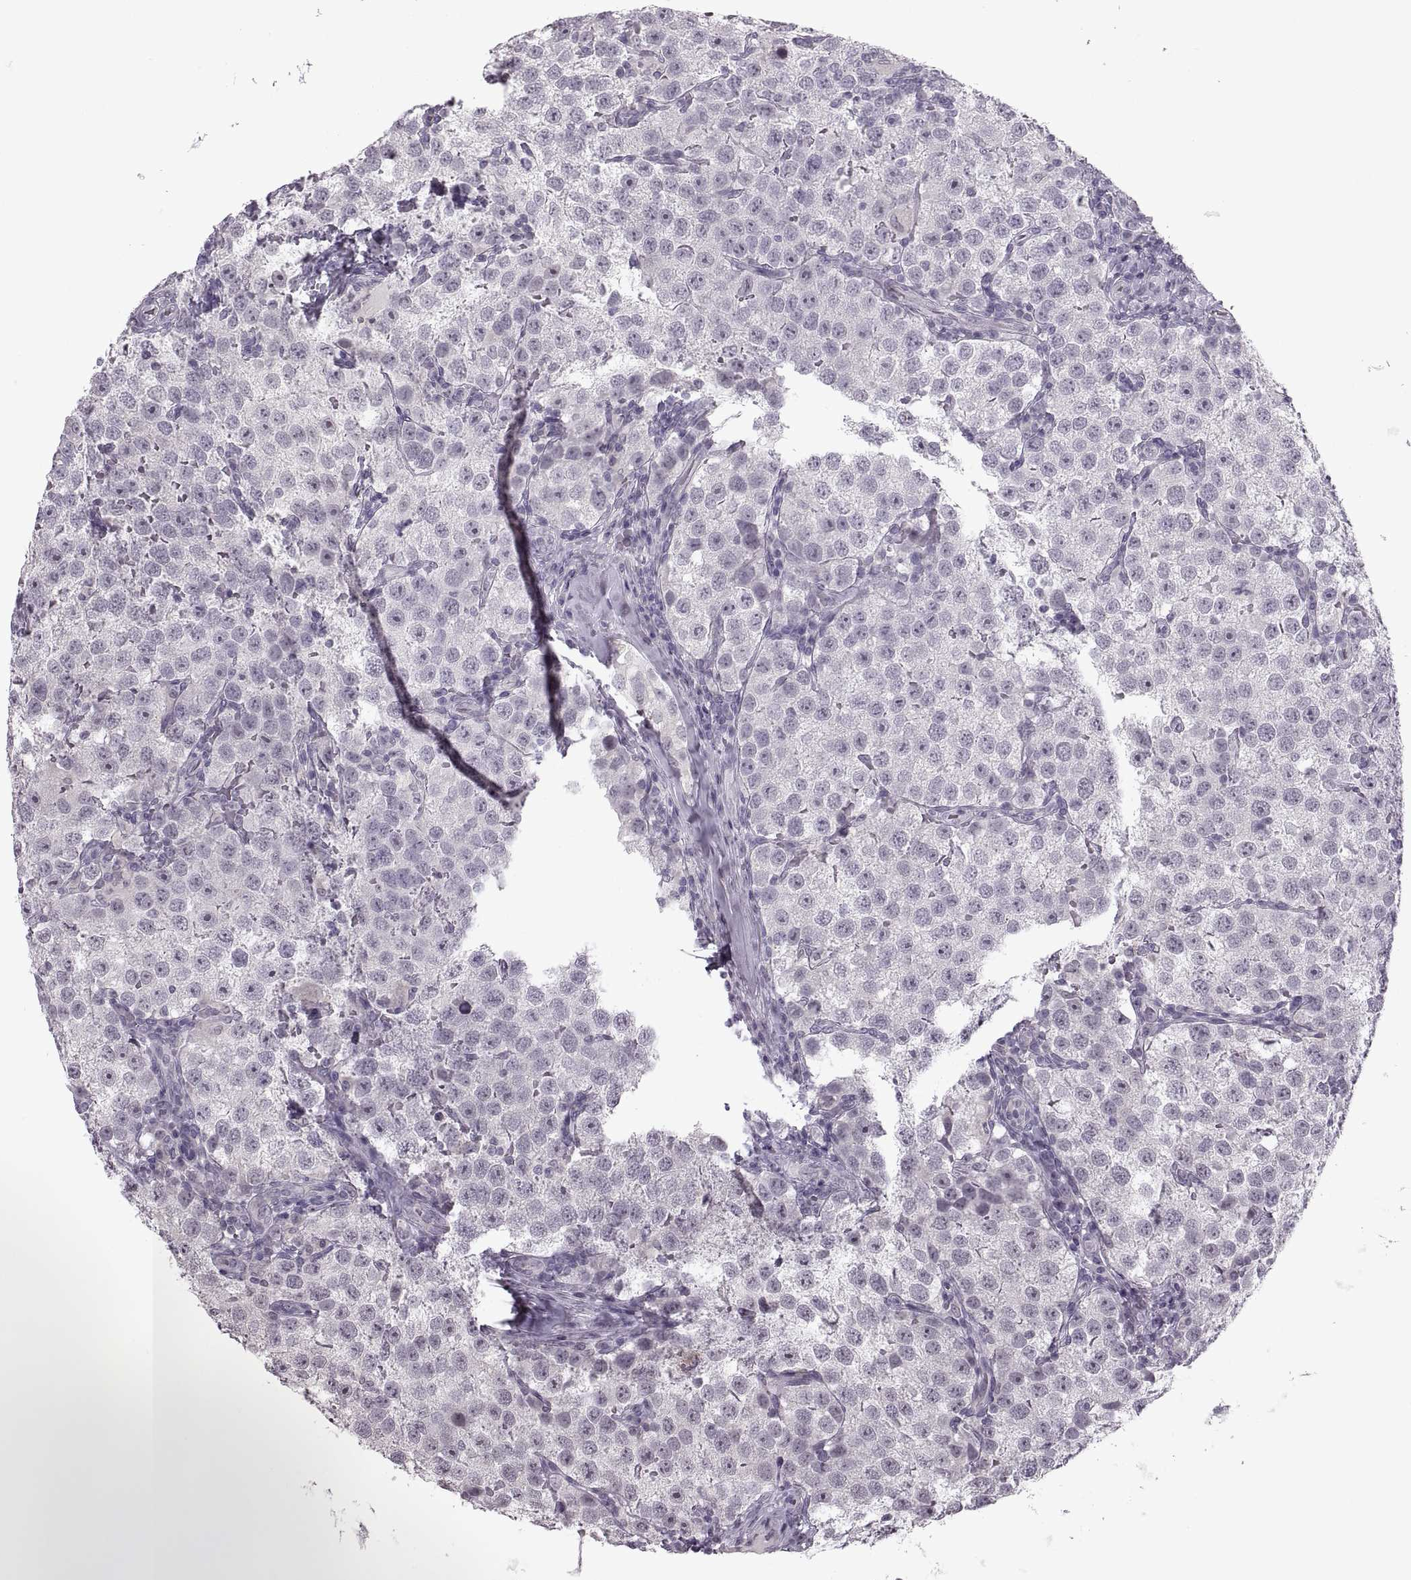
{"staining": {"intensity": "negative", "quantity": "none", "location": "none"}, "tissue": "testis cancer", "cell_type": "Tumor cells", "image_type": "cancer", "snomed": [{"axis": "morphology", "description": "Seminoma, NOS"}, {"axis": "topography", "description": "Testis"}], "caption": "A photomicrograph of testis seminoma stained for a protein demonstrates no brown staining in tumor cells. (Stains: DAB immunohistochemistry with hematoxylin counter stain, Microscopy: brightfield microscopy at high magnification).", "gene": "MGAT4D", "patient": {"sex": "male", "age": 37}}